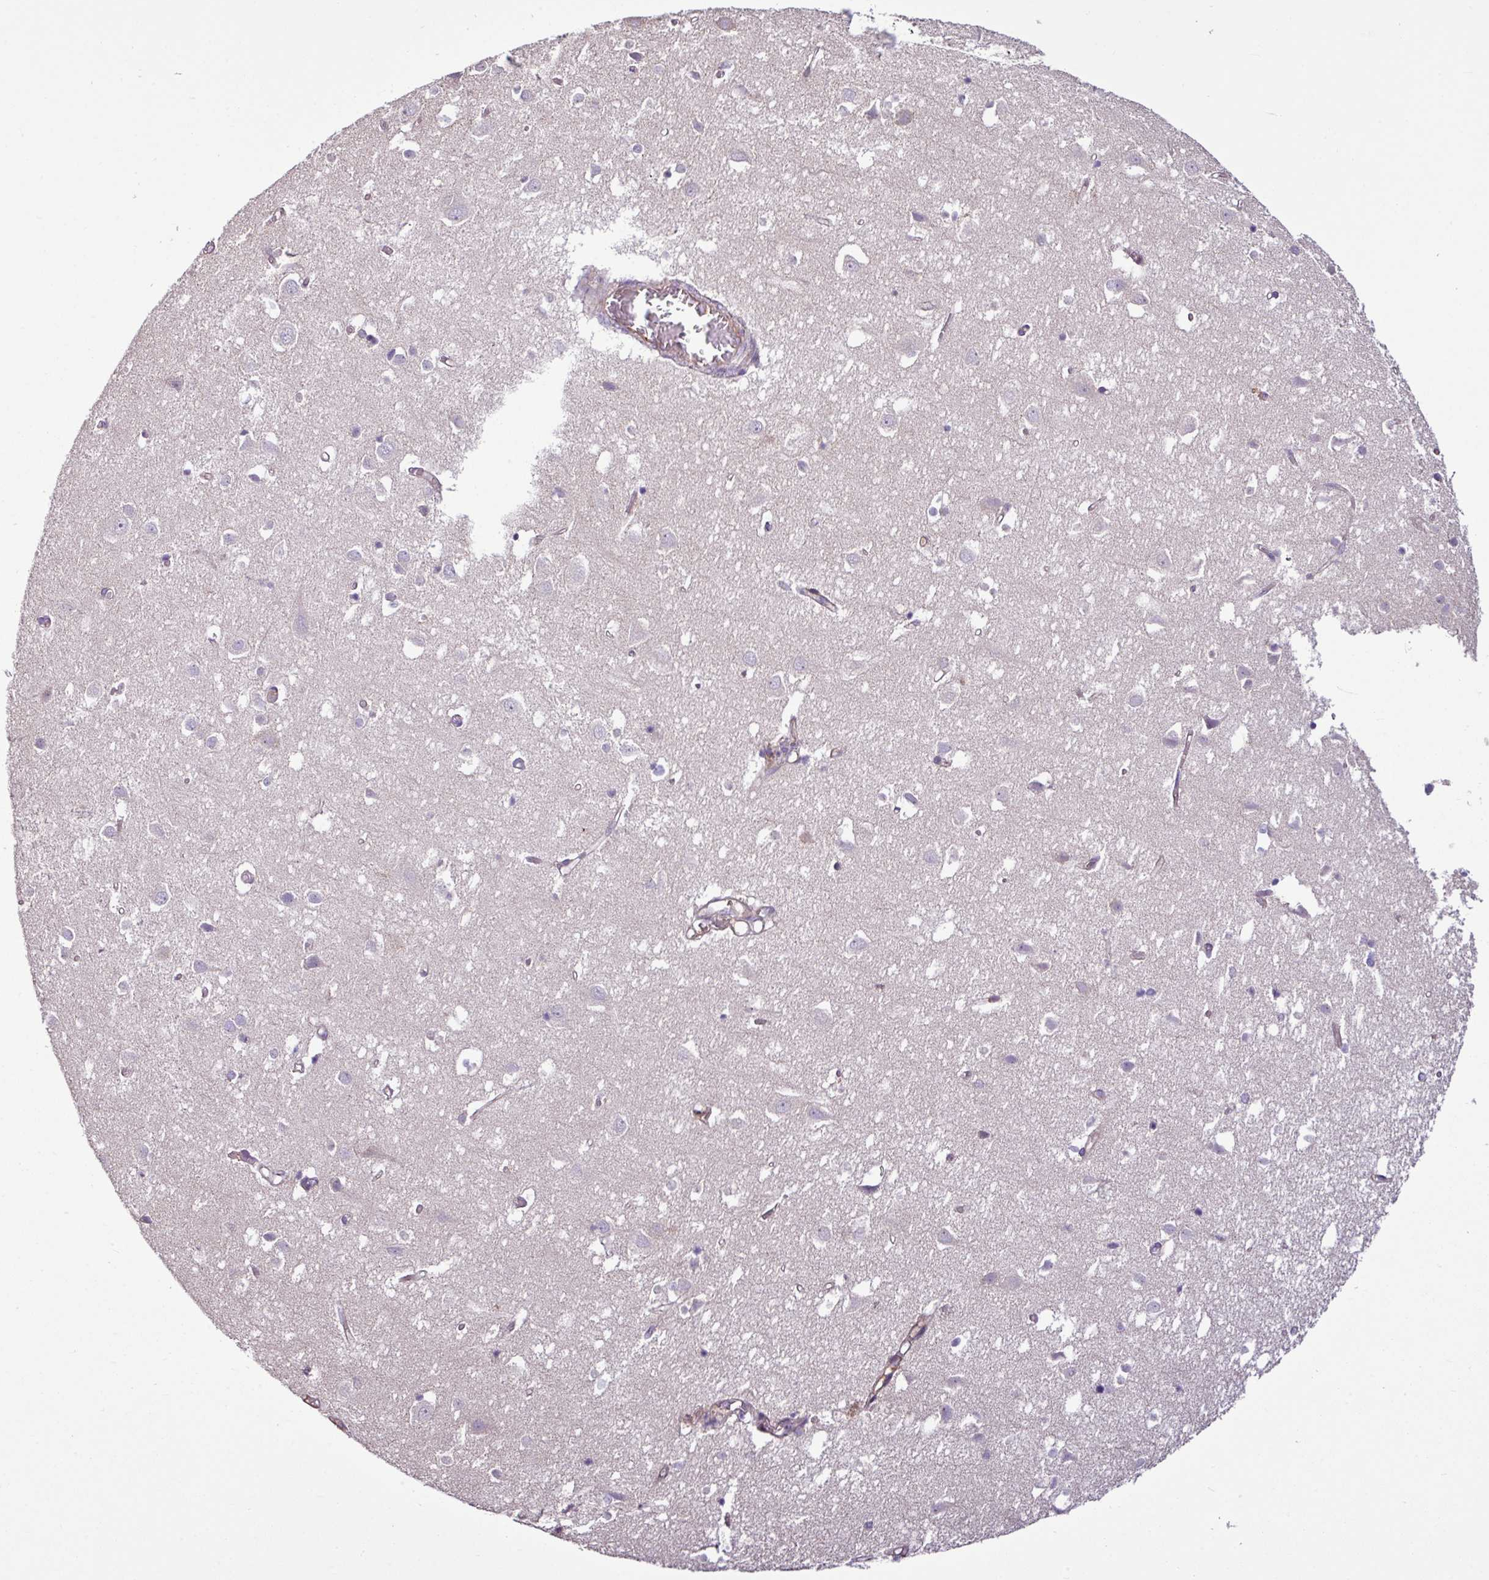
{"staining": {"intensity": "weak", "quantity": "25%-75%", "location": "cytoplasmic/membranous"}, "tissue": "cerebral cortex", "cell_type": "Endothelial cells", "image_type": "normal", "snomed": [{"axis": "morphology", "description": "Normal tissue, NOS"}, {"axis": "topography", "description": "Cerebral cortex"}], "caption": "Endothelial cells exhibit low levels of weak cytoplasmic/membranous positivity in approximately 25%-75% of cells in unremarkable human cerebral cortex.", "gene": "ZNF106", "patient": {"sex": "male", "age": 70}}